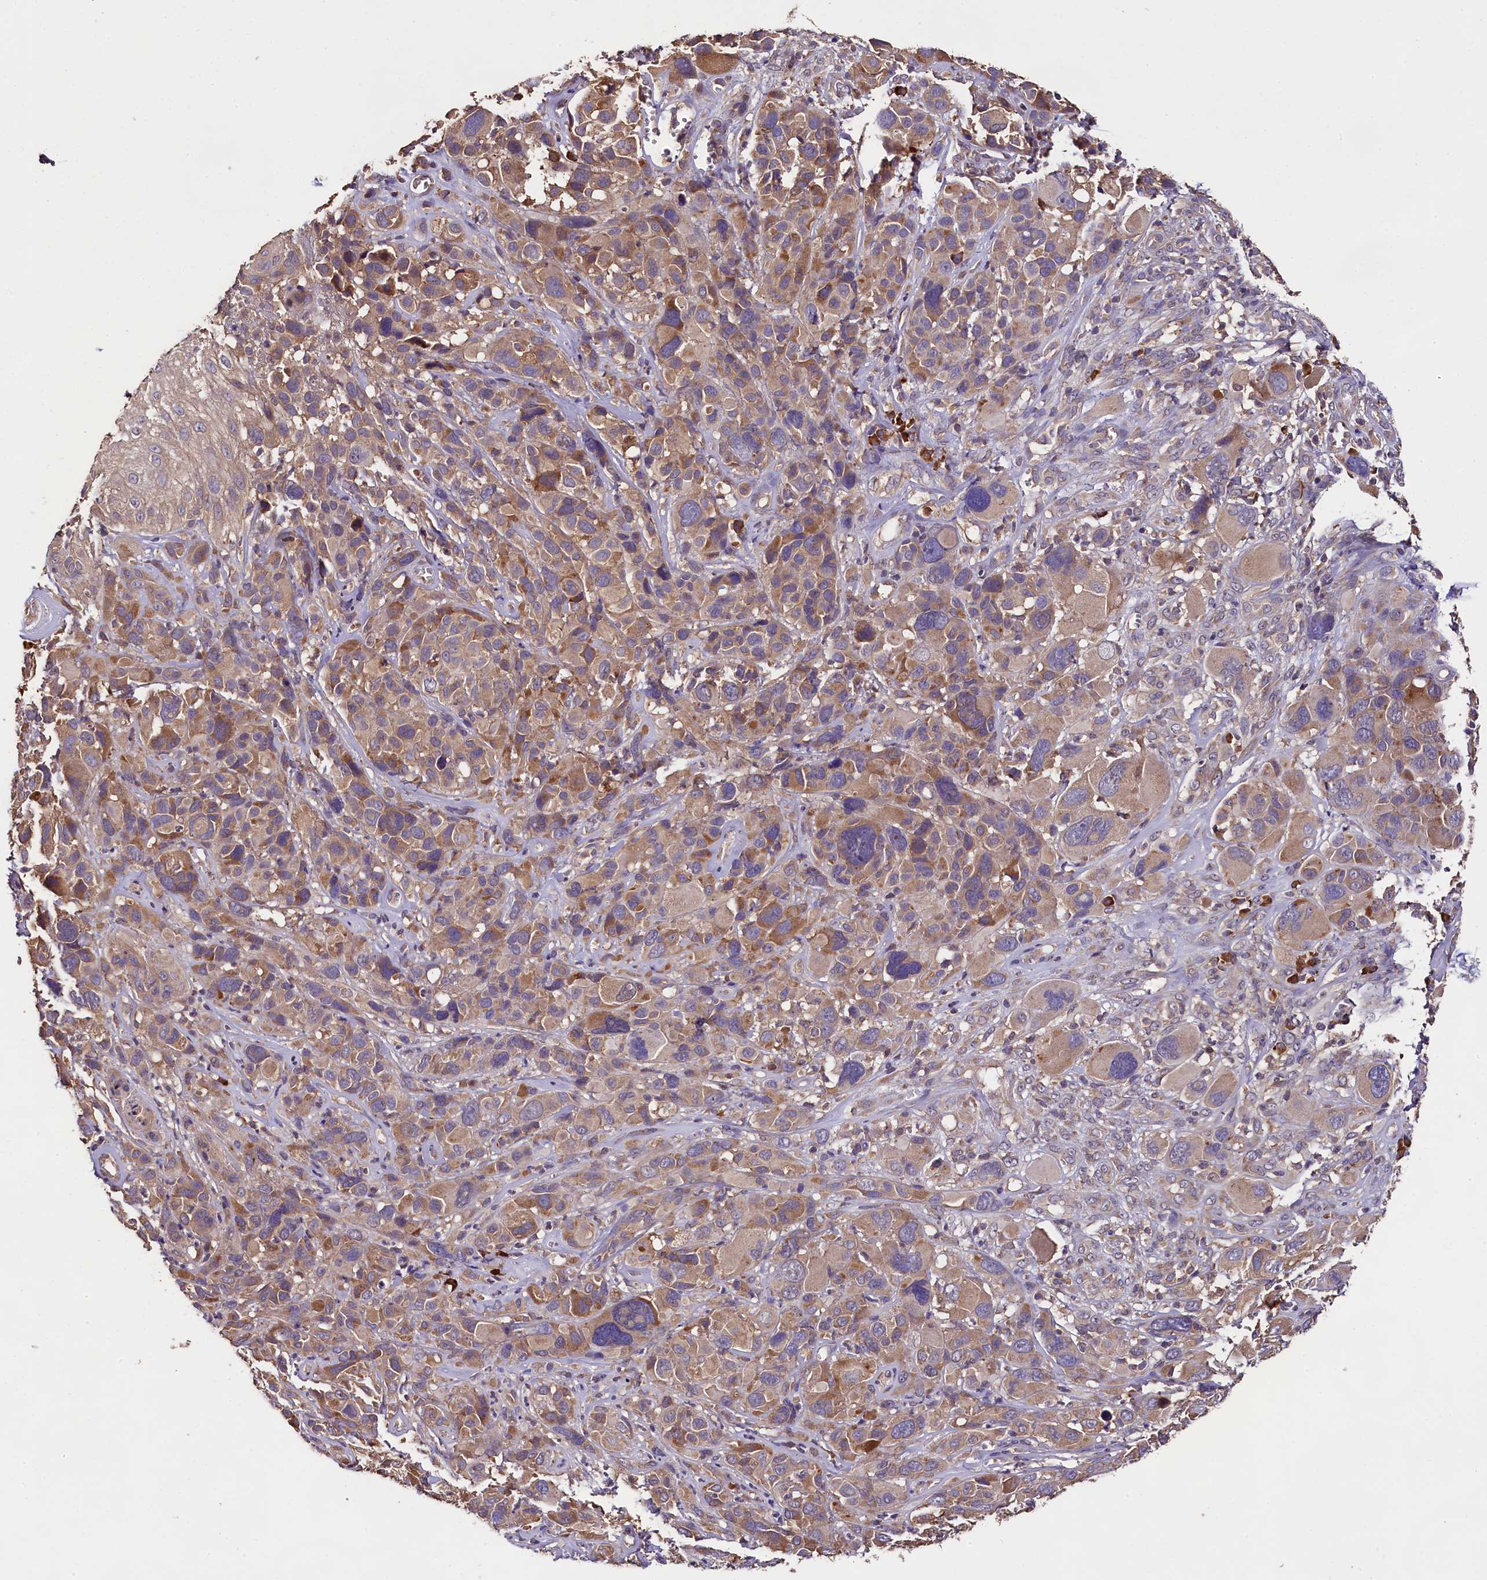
{"staining": {"intensity": "moderate", "quantity": "25%-75%", "location": "cytoplasmic/membranous"}, "tissue": "melanoma", "cell_type": "Tumor cells", "image_type": "cancer", "snomed": [{"axis": "morphology", "description": "Malignant melanoma, NOS"}, {"axis": "topography", "description": "Skin of trunk"}], "caption": "An immunohistochemistry (IHC) histopathology image of neoplastic tissue is shown. Protein staining in brown shows moderate cytoplasmic/membranous positivity in melanoma within tumor cells. (DAB (3,3'-diaminobenzidine) = brown stain, brightfield microscopy at high magnification).", "gene": "ENKD1", "patient": {"sex": "male", "age": 71}}